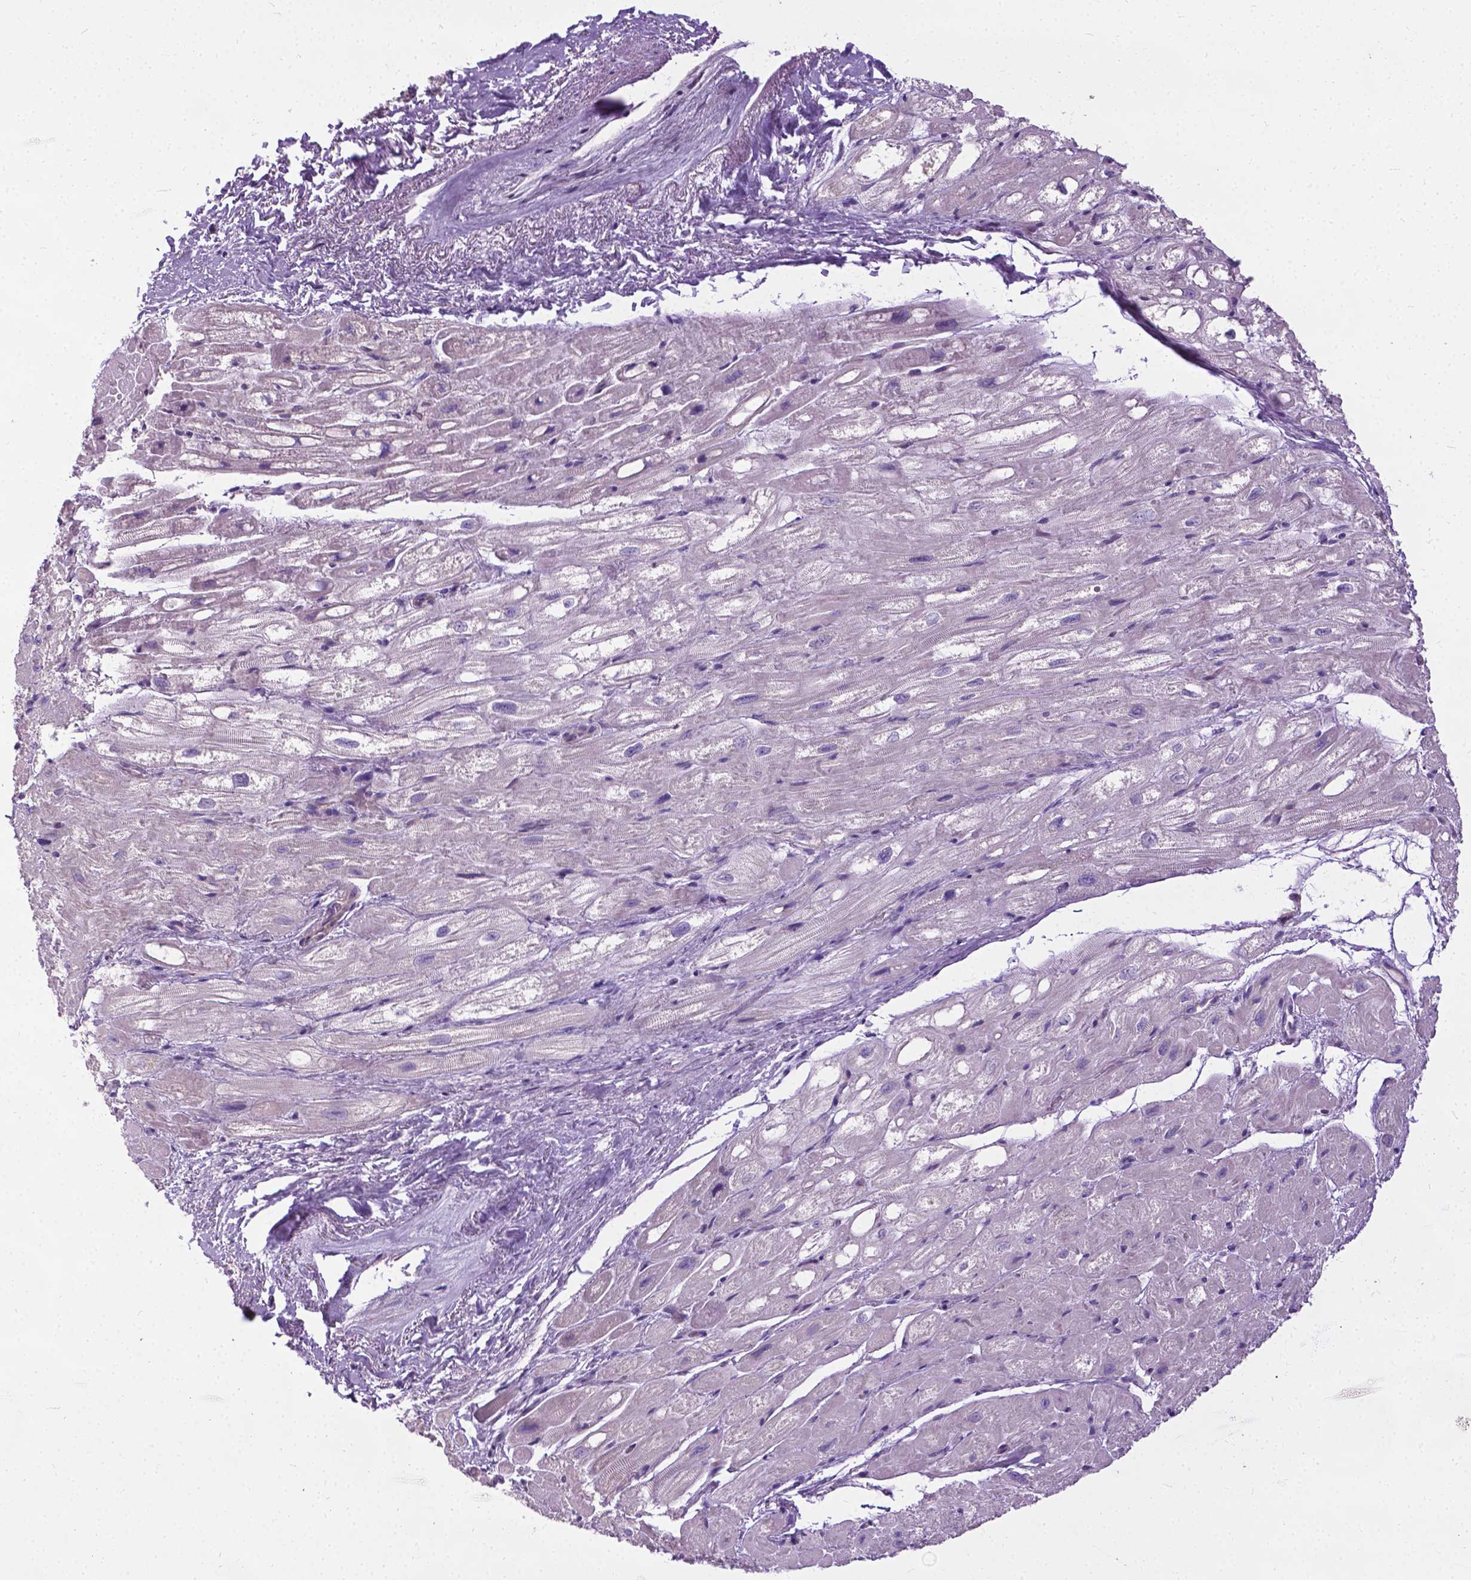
{"staining": {"intensity": "negative", "quantity": "none", "location": "none"}, "tissue": "heart muscle", "cell_type": "Cardiomyocytes", "image_type": "normal", "snomed": [{"axis": "morphology", "description": "Normal tissue, NOS"}, {"axis": "topography", "description": "Heart"}], "caption": "DAB immunohistochemical staining of benign heart muscle demonstrates no significant positivity in cardiomyocytes. The staining is performed using DAB brown chromogen with nuclei counter-stained in using hematoxylin.", "gene": "JAK3", "patient": {"sex": "female", "age": 69}}